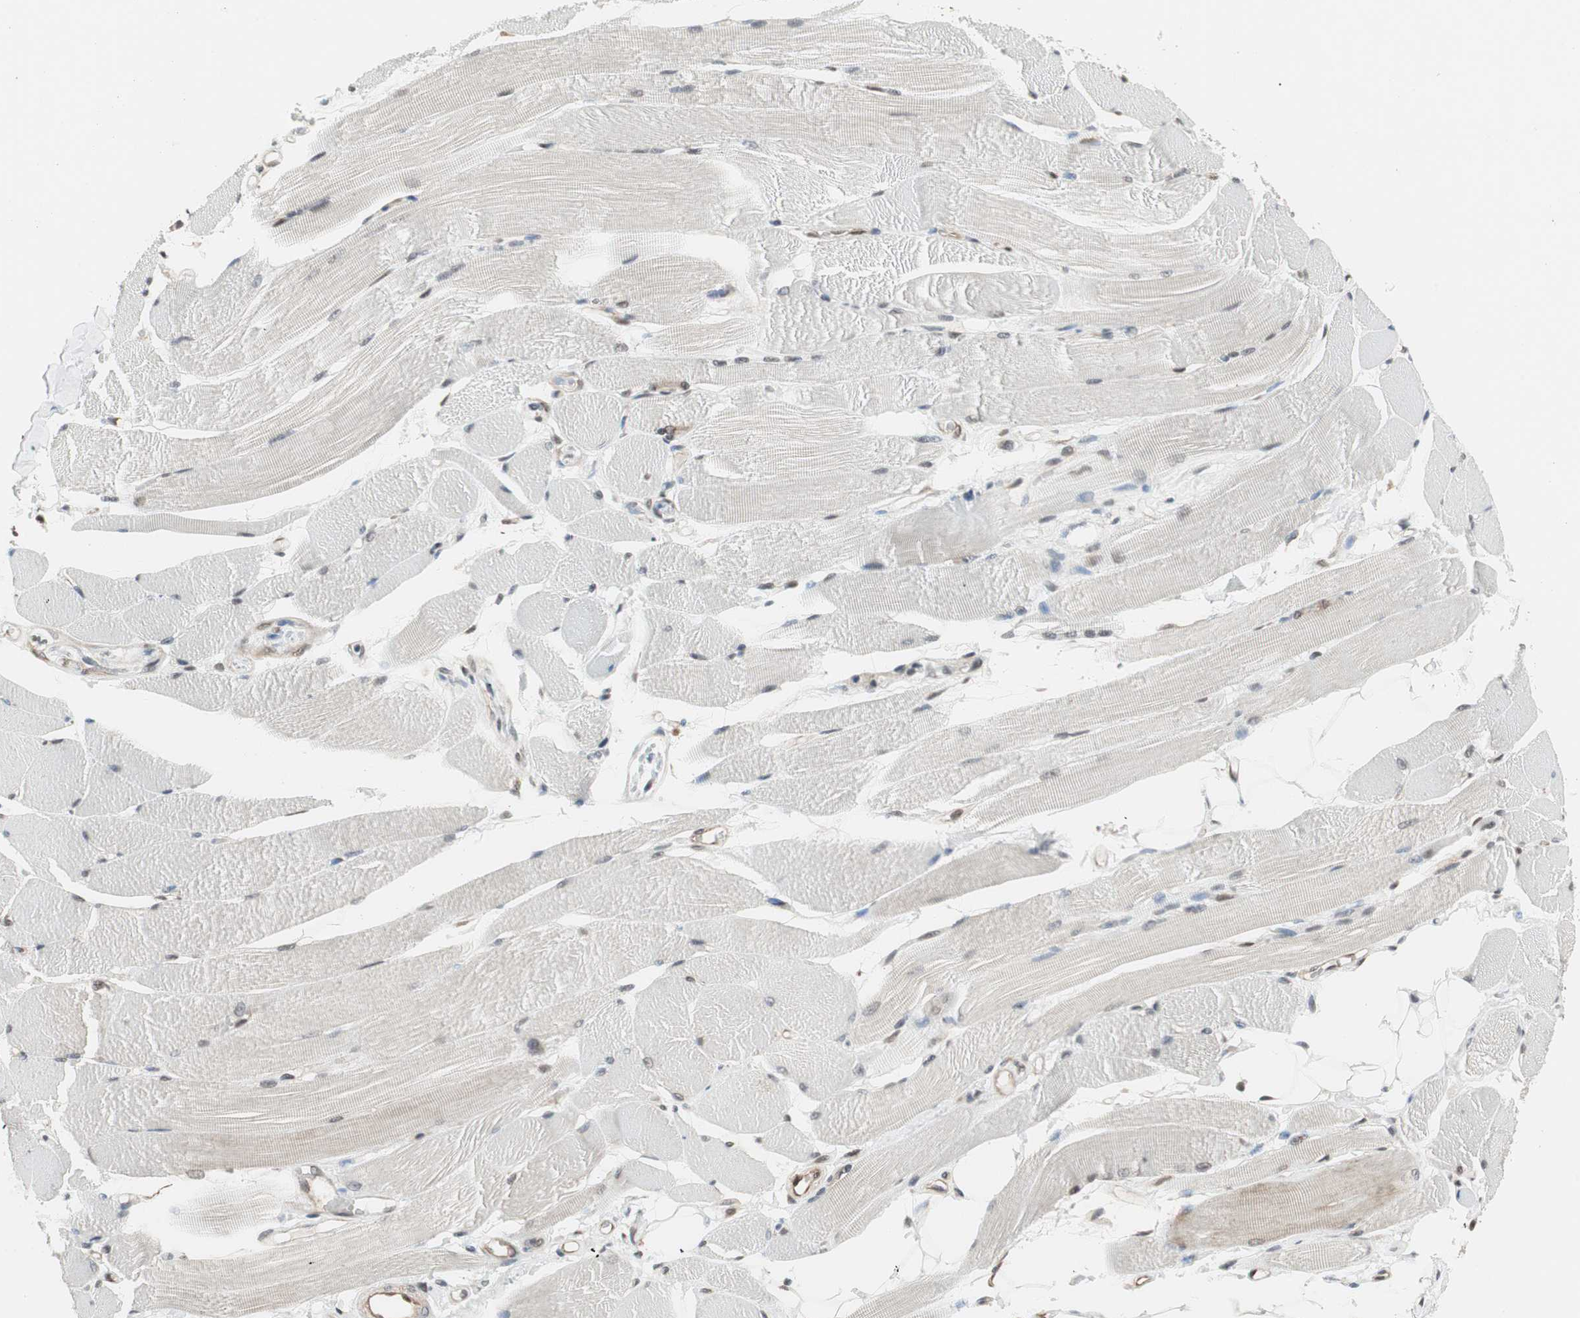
{"staining": {"intensity": "weak", "quantity": "25%-75%", "location": "nuclear"}, "tissue": "skeletal muscle", "cell_type": "Myocytes", "image_type": "normal", "snomed": [{"axis": "morphology", "description": "Normal tissue, NOS"}, {"axis": "topography", "description": "Skeletal muscle"}, {"axis": "topography", "description": "Peripheral nerve tissue"}], "caption": "A low amount of weak nuclear positivity is appreciated in about 25%-75% of myocytes in unremarkable skeletal muscle.", "gene": "ZBTB17", "patient": {"sex": "female", "age": 84}}